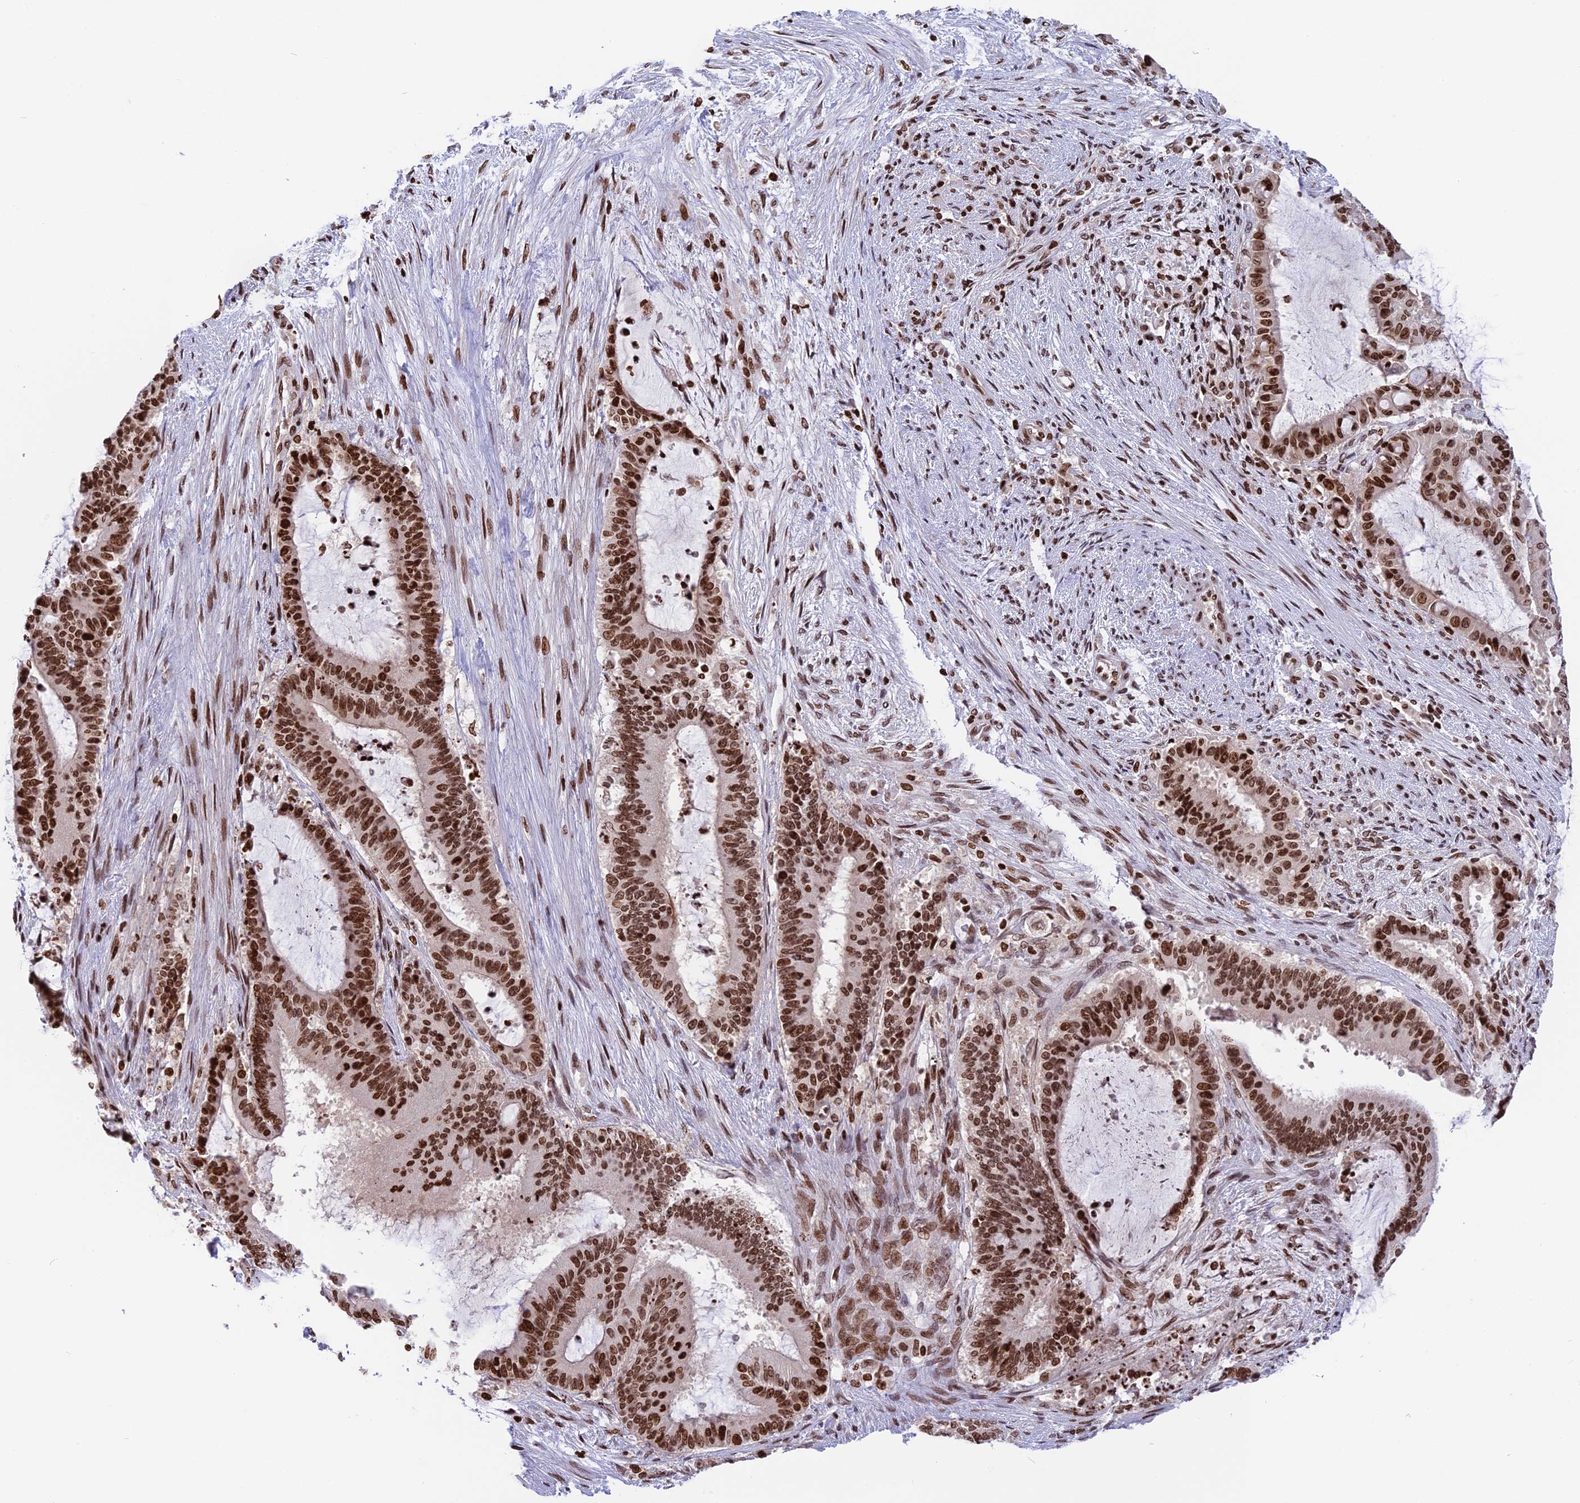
{"staining": {"intensity": "strong", "quantity": ">75%", "location": "nuclear"}, "tissue": "liver cancer", "cell_type": "Tumor cells", "image_type": "cancer", "snomed": [{"axis": "morphology", "description": "Normal tissue, NOS"}, {"axis": "morphology", "description": "Cholangiocarcinoma"}, {"axis": "topography", "description": "Liver"}, {"axis": "topography", "description": "Peripheral nerve tissue"}], "caption": "Strong nuclear staining is appreciated in about >75% of tumor cells in liver cholangiocarcinoma. (DAB (3,3'-diaminobenzidine) IHC, brown staining for protein, blue staining for nuclei).", "gene": "TET2", "patient": {"sex": "female", "age": 73}}